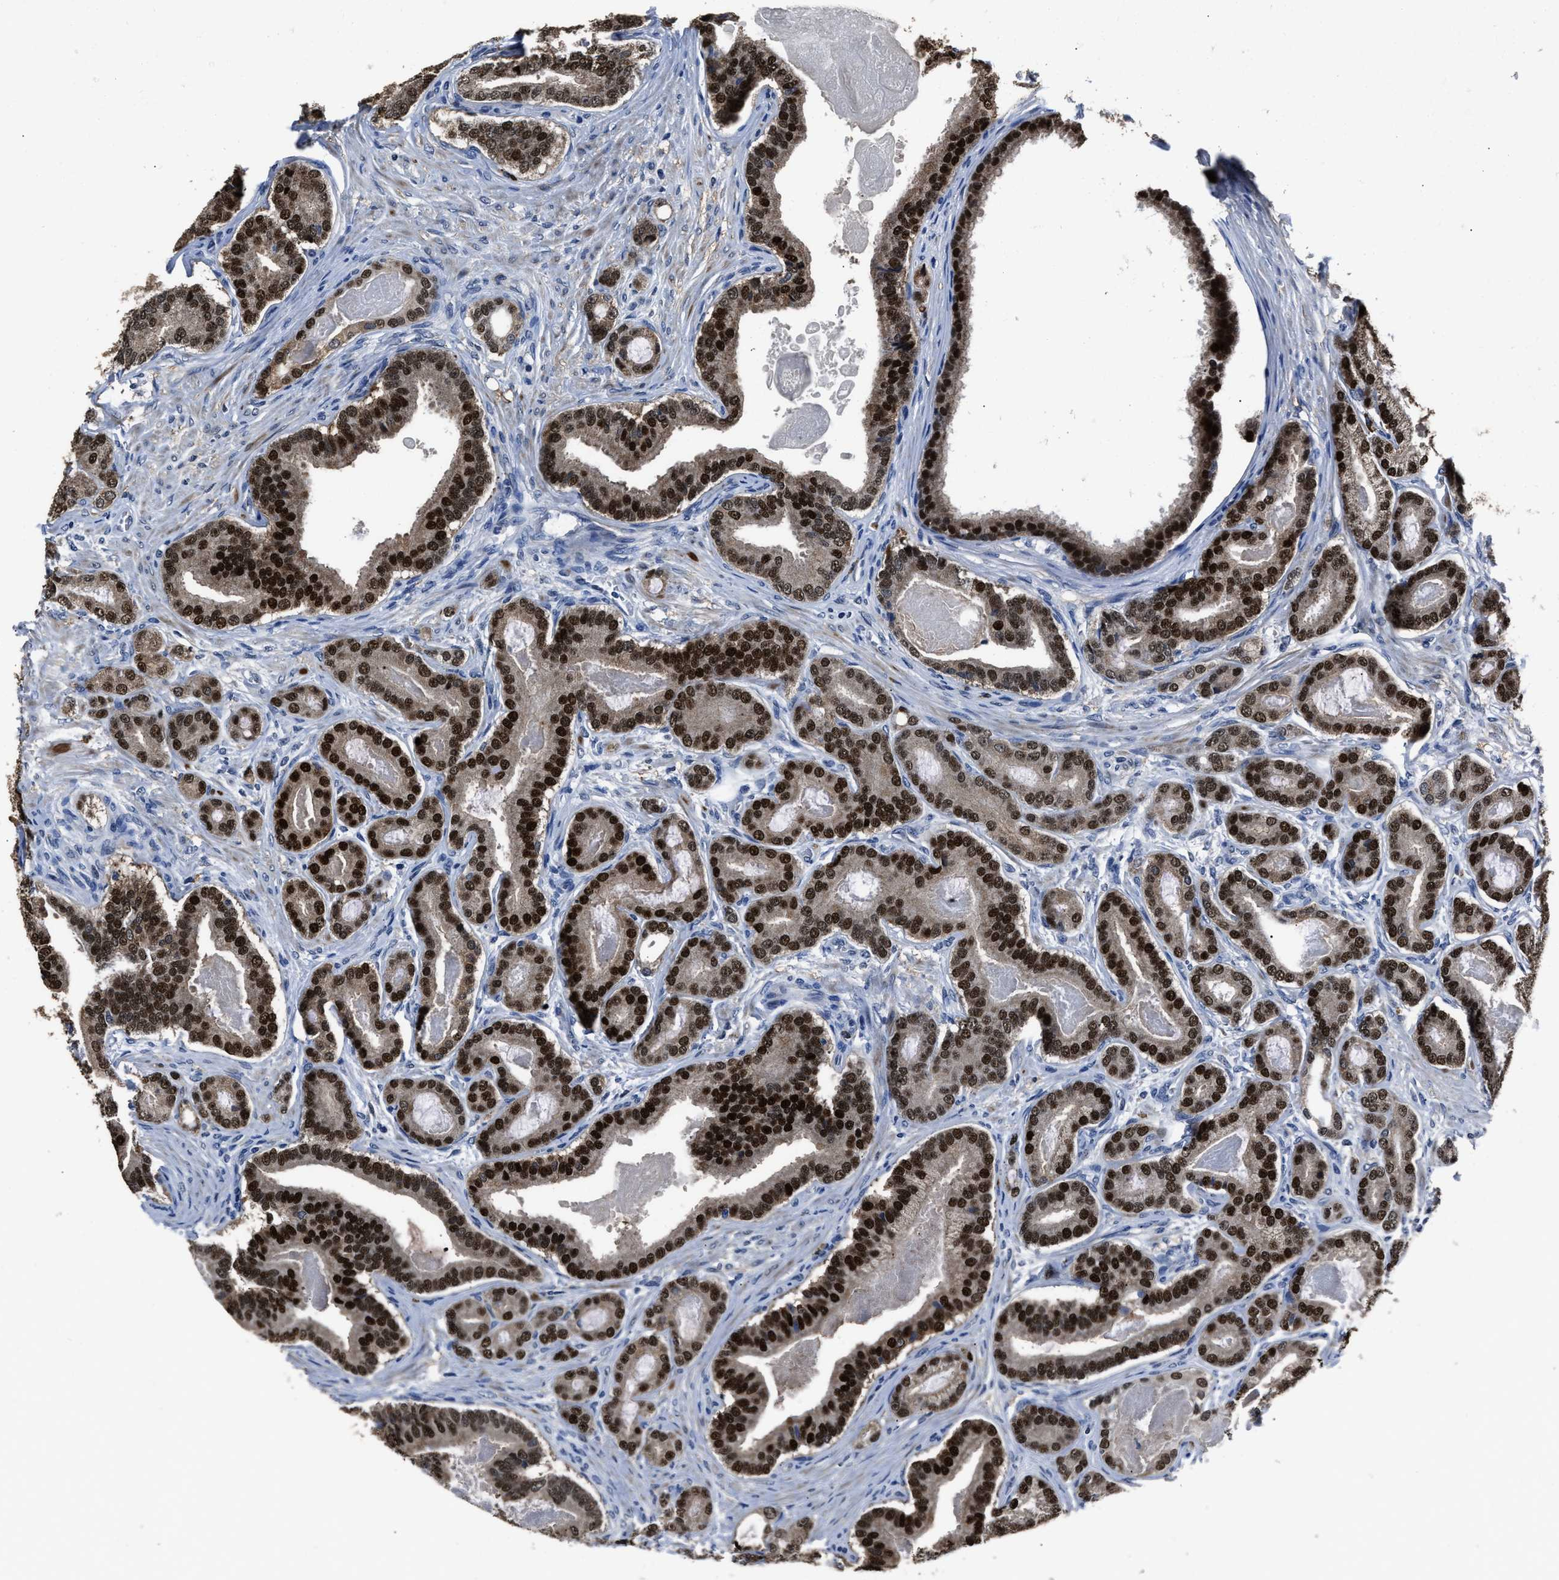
{"staining": {"intensity": "strong", "quantity": "25%-75%", "location": "nuclear"}, "tissue": "prostate cancer", "cell_type": "Tumor cells", "image_type": "cancer", "snomed": [{"axis": "morphology", "description": "Adenocarcinoma, High grade"}, {"axis": "topography", "description": "Prostate"}], "caption": "Adenocarcinoma (high-grade) (prostate) was stained to show a protein in brown. There is high levels of strong nuclear positivity in about 25%-75% of tumor cells.", "gene": "NSUN5", "patient": {"sex": "male", "age": 60}}